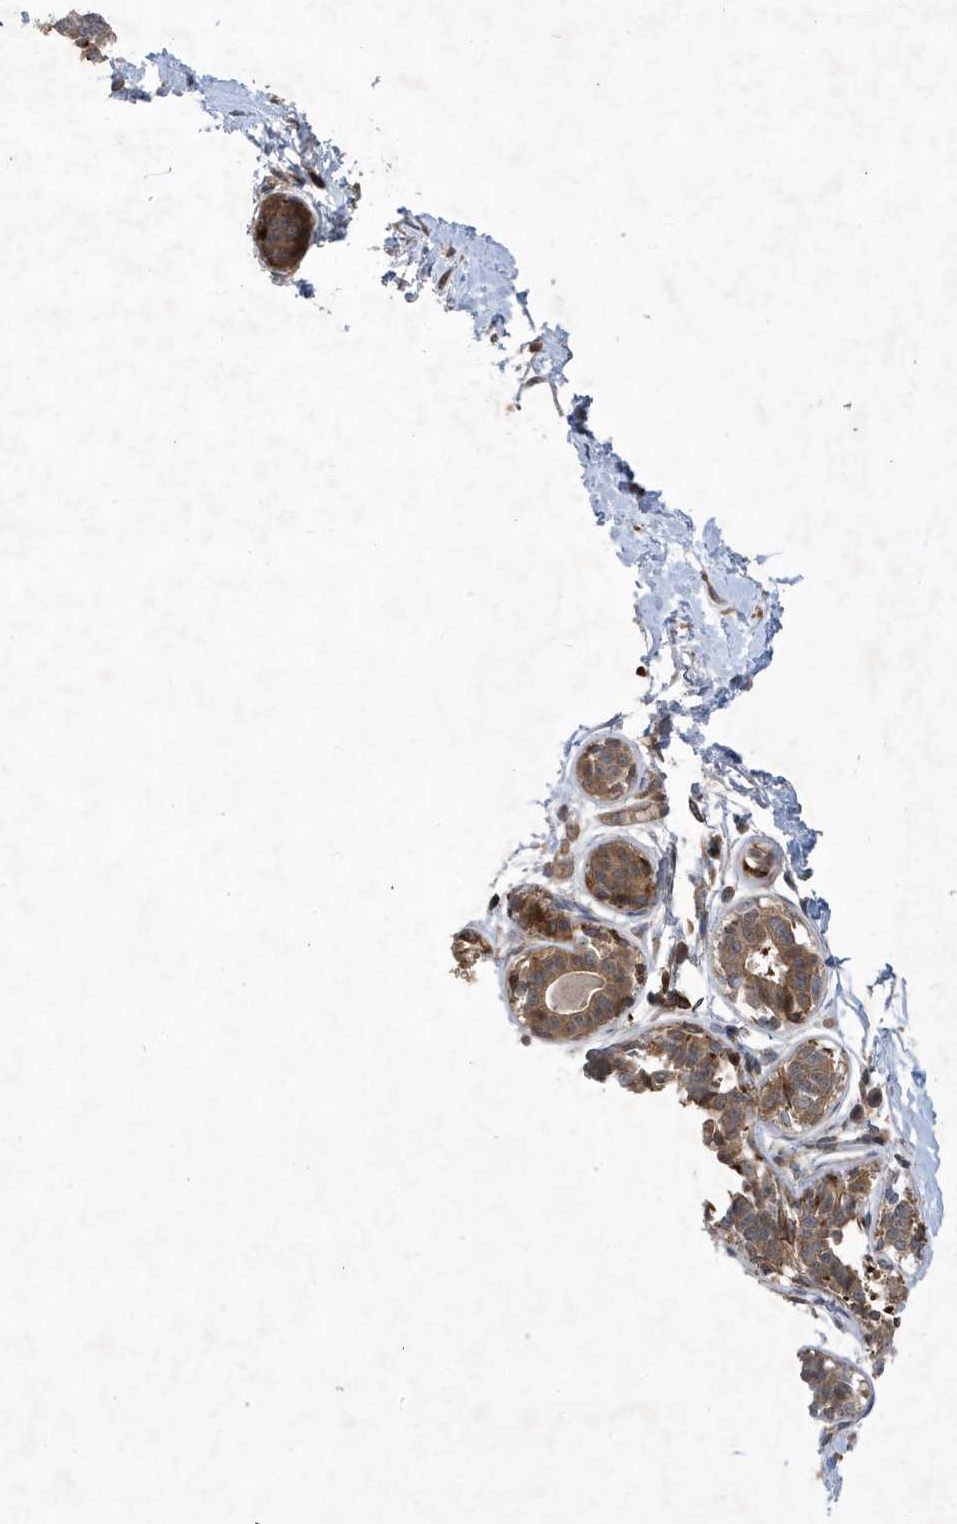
{"staining": {"intensity": "moderate", "quantity": ">75%", "location": "cytoplasmic/membranous"}, "tissue": "breast", "cell_type": "Glandular cells", "image_type": "normal", "snomed": [{"axis": "morphology", "description": "Normal tissue, NOS"}, {"axis": "topography", "description": "Breast"}], "caption": "DAB (3,3'-diaminobenzidine) immunohistochemical staining of normal breast demonstrates moderate cytoplasmic/membranous protein staining in approximately >75% of glandular cells.", "gene": "LAPTM4A", "patient": {"sex": "female", "age": 45}}